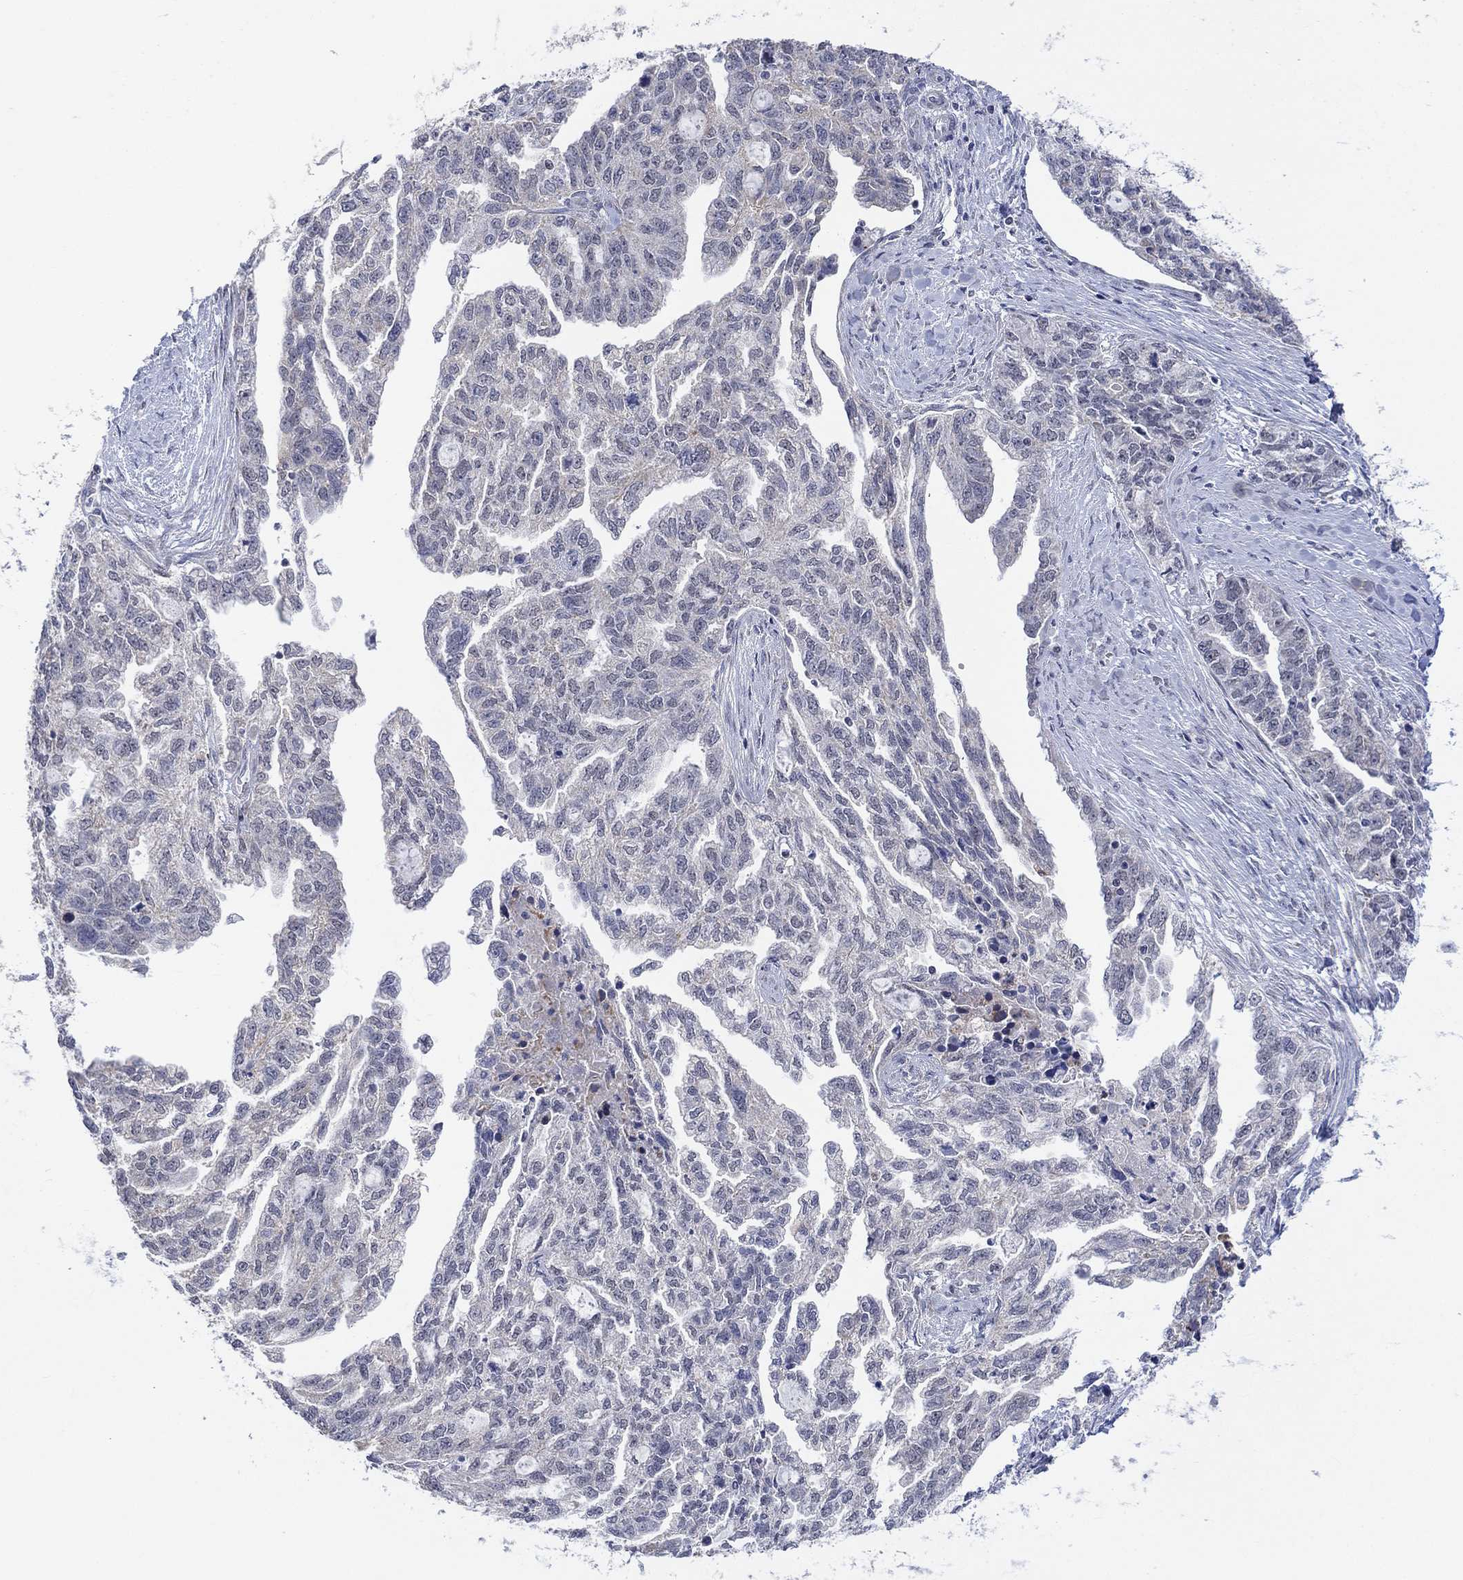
{"staining": {"intensity": "negative", "quantity": "none", "location": "none"}, "tissue": "ovarian cancer", "cell_type": "Tumor cells", "image_type": "cancer", "snomed": [{"axis": "morphology", "description": "Cystadenocarcinoma, serous, NOS"}, {"axis": "topography", "description": "Ovary"}], "caption": "Tumor cells are negative for protein expression in human ovarian cancer (serous cystadenocarcinoma).", "gene": "SLC48A1", "patient": {"sex": "female", "age": 51}}